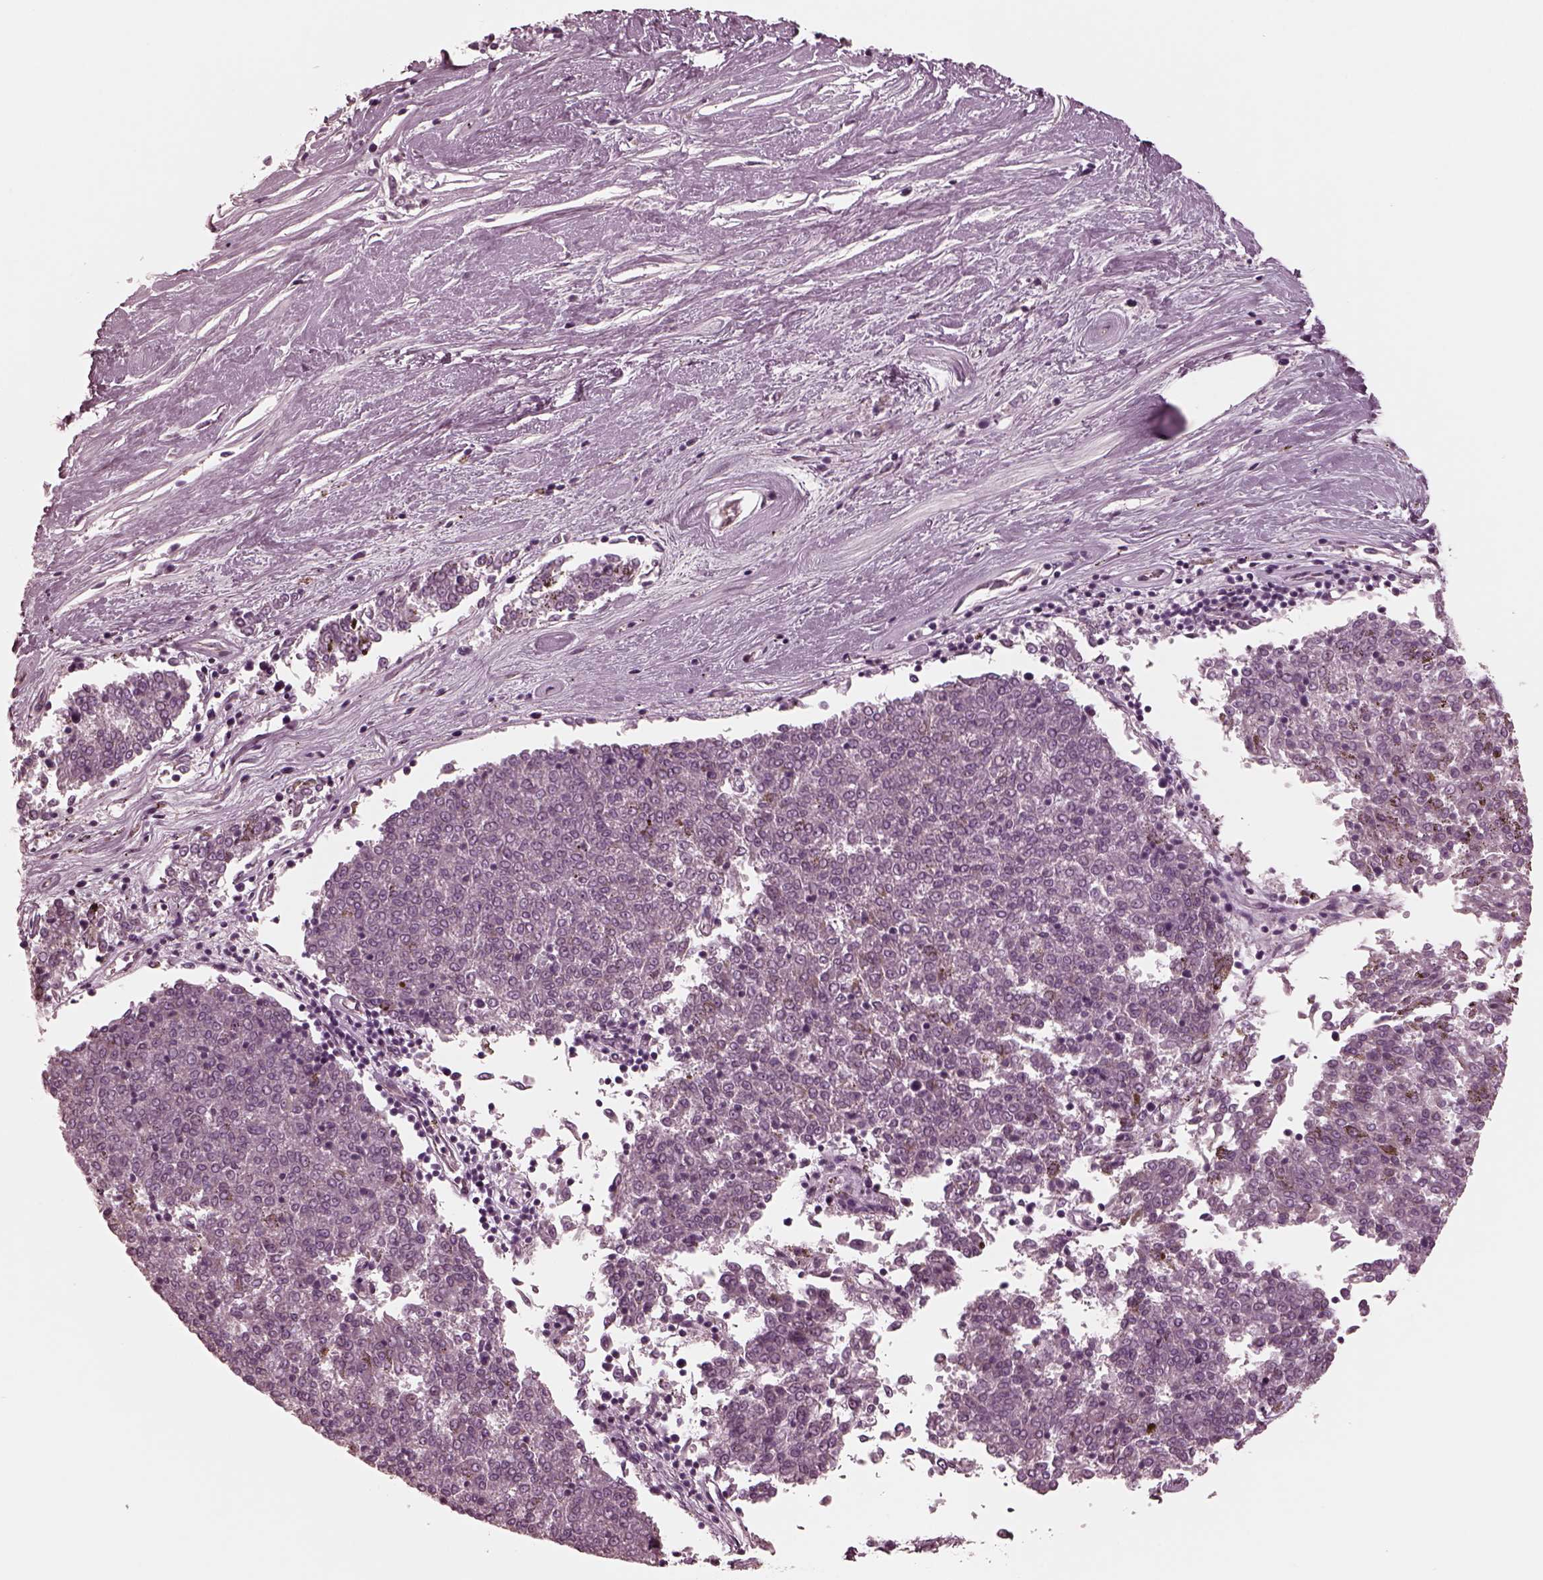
{"staining": {"intensity": "negative", "quantity": "none", "location": "none"}, "tissue": "melanoma", "cell_type": "Tumor cells", "image_type": "cancer", "snomed": [{"axis": "morphology", "description": "Malignant melanoma, NOS"}, {"axis": "topography", "description": "Skin"}], "caption": "Immunohistochemistry (IHC) of malignant melanoma exhibits no positivity in tumor cells.", "gene": "KIF6", "patient": {"sex": "female", "age": 72}}